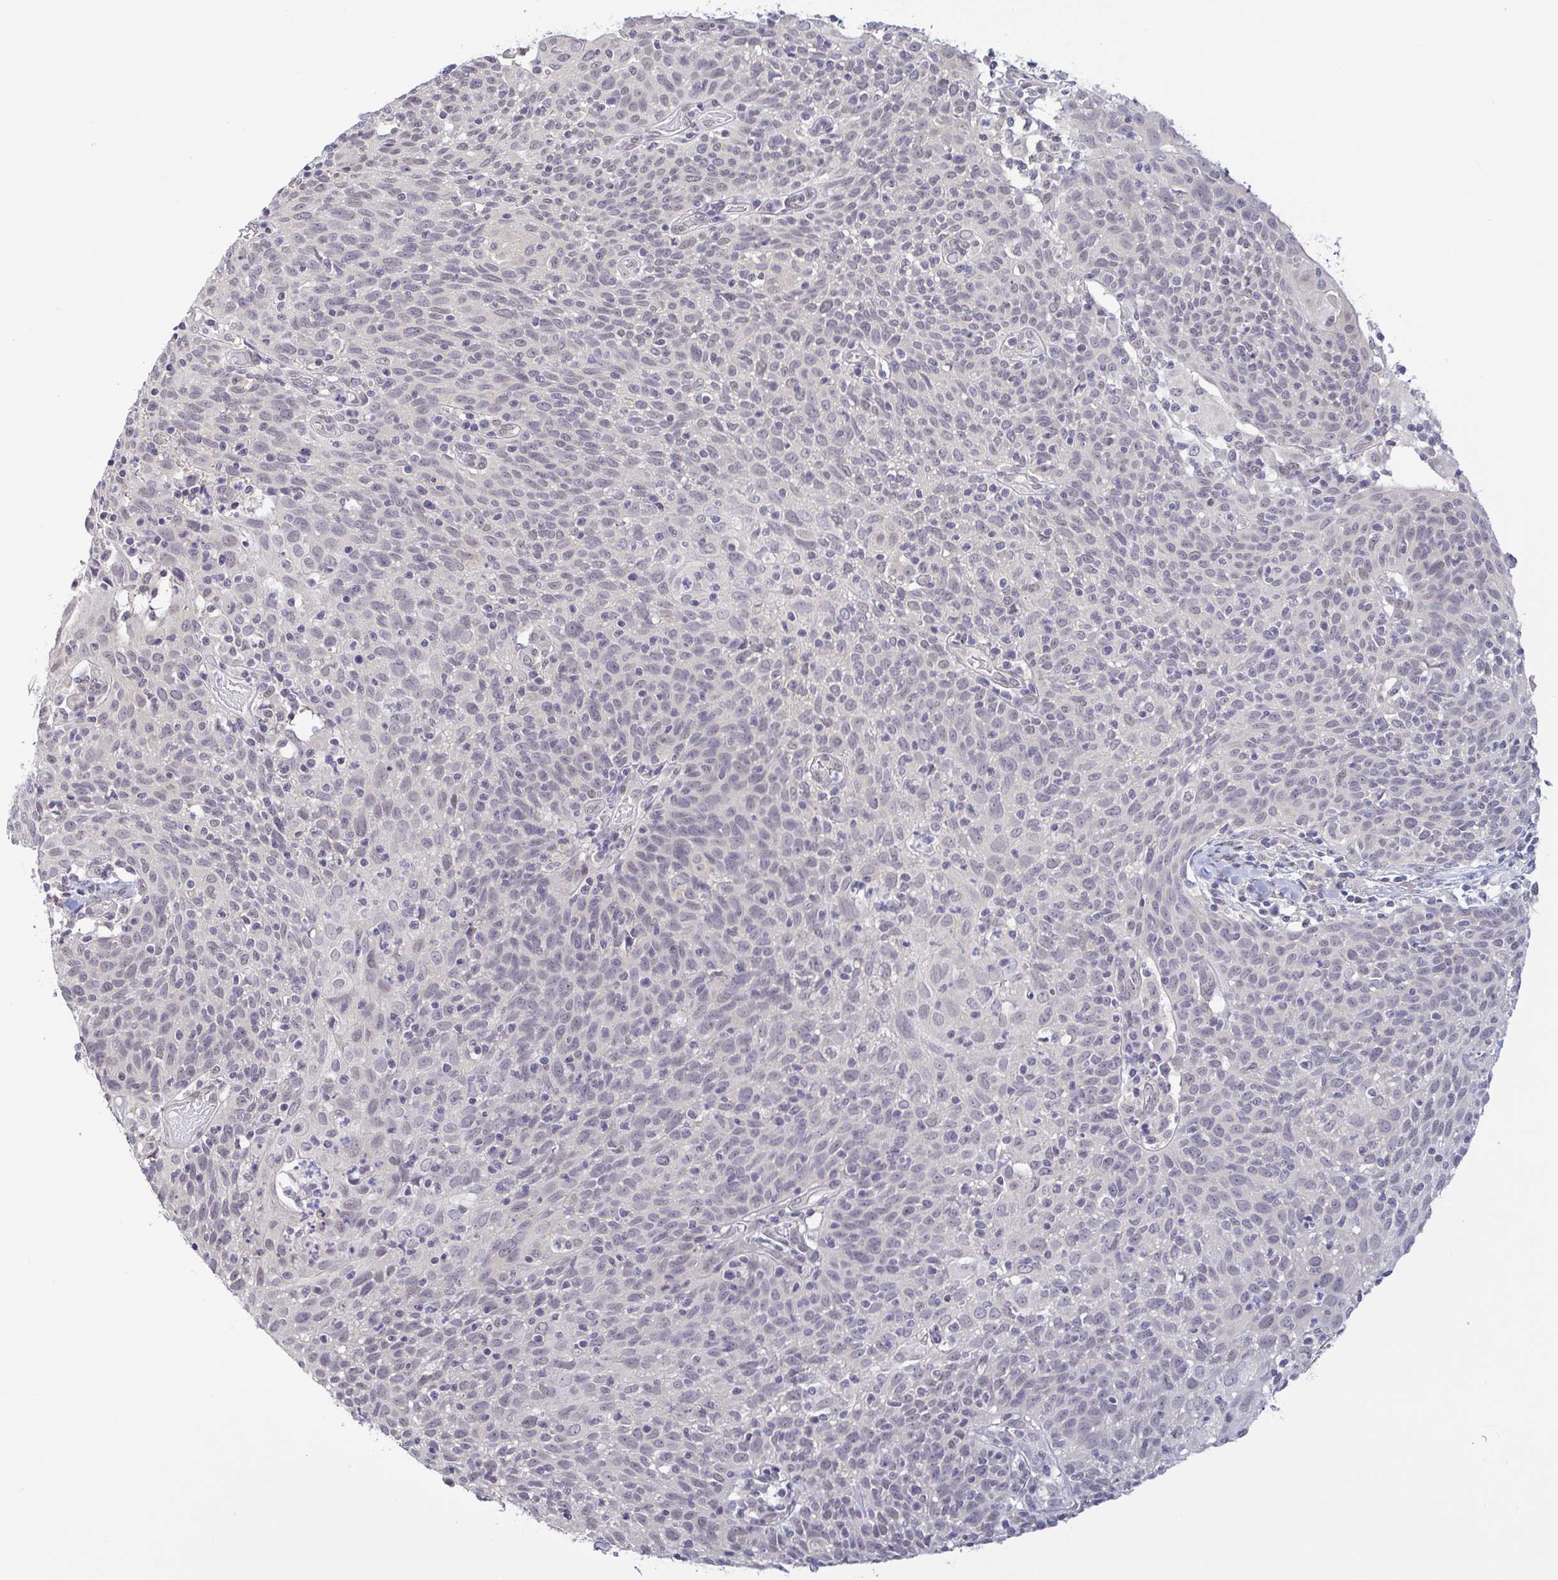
{"staining": {"intensity": "negative", "quantity": "none", "location": "none"}, "tissue": "cervical cancer", "cell_type": "Tumor cells", "image_type": "cancer", "snomed": [{"axis": "morphology", "description": "Squamous cell carcinoma, NOS"}, {"axis": "topography", "description": "Cervix"}], "caption": "High power microscopy histopathology image of an immunohistochemistry histopathology image of cervical squamous cell carcinoma, revealing no significant expression in tumor cells. Nuclei are stained in blue.", "gene": "HYPK", "patient": {"sex": "female", "age": 52}}